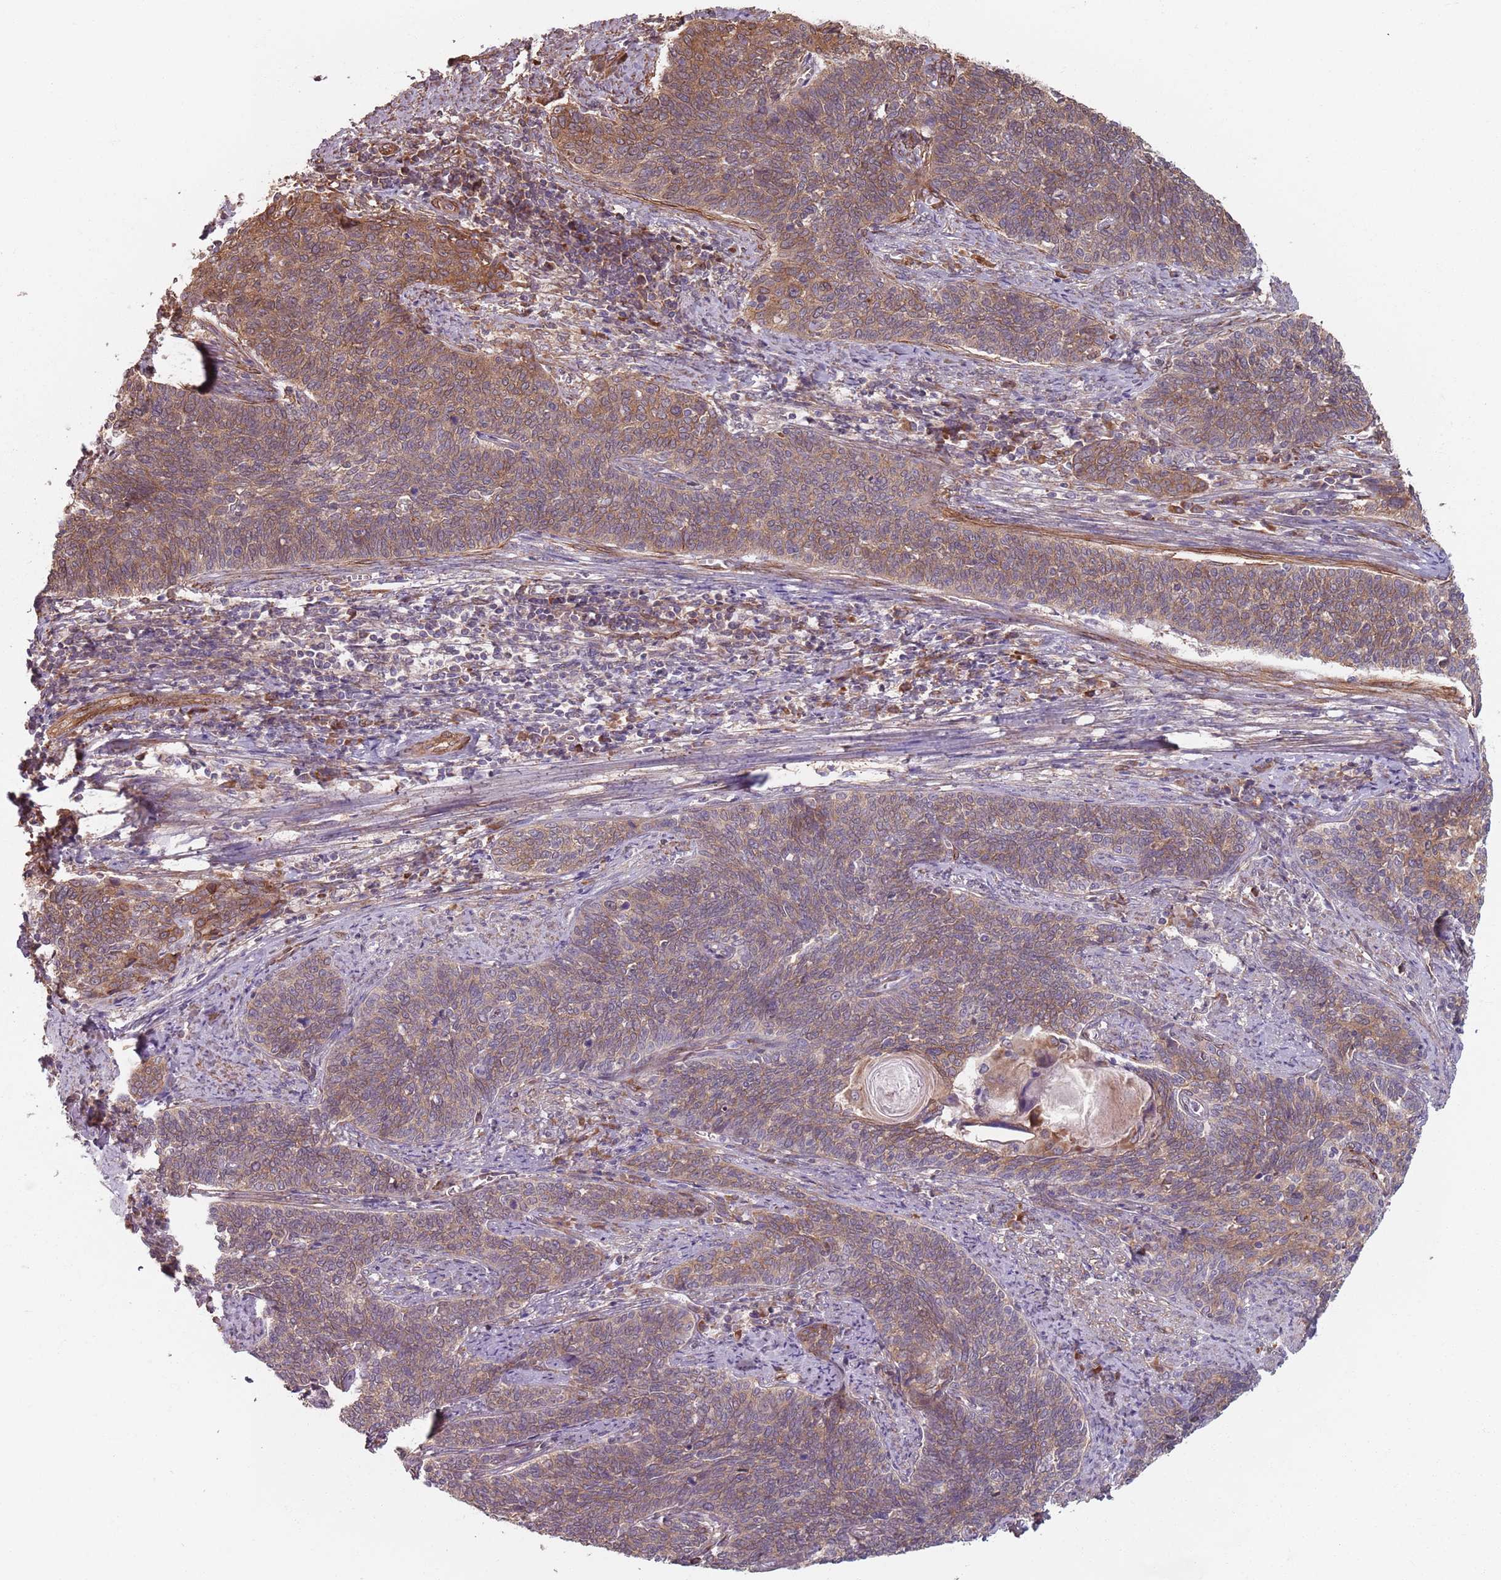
{"staining": {"intensity": "moderate", "quantity": ">75%", "location": "cytoplasmic/membranous"}, "tissue": "cervical cancer", "cell_type": "Tumor cells", "image_type": "cancer", "snomed": [{"axis": "morphology", "description": "Squamous cell carcinoma, NOS"}, {"axis": "topography", "description": "Cervix"}], "caption": "High-magnification brightfield microscopy of cervical squamous cell carcinoma stained with DAB (brown) and counterstained with hematoxylin (blue). tumor cells exhibit moderate cytoplasmic/membranous staining is identified in about>75% of cells.", "gene": "NOTCH3", "patient": {"sex": "female", "age": 39}}